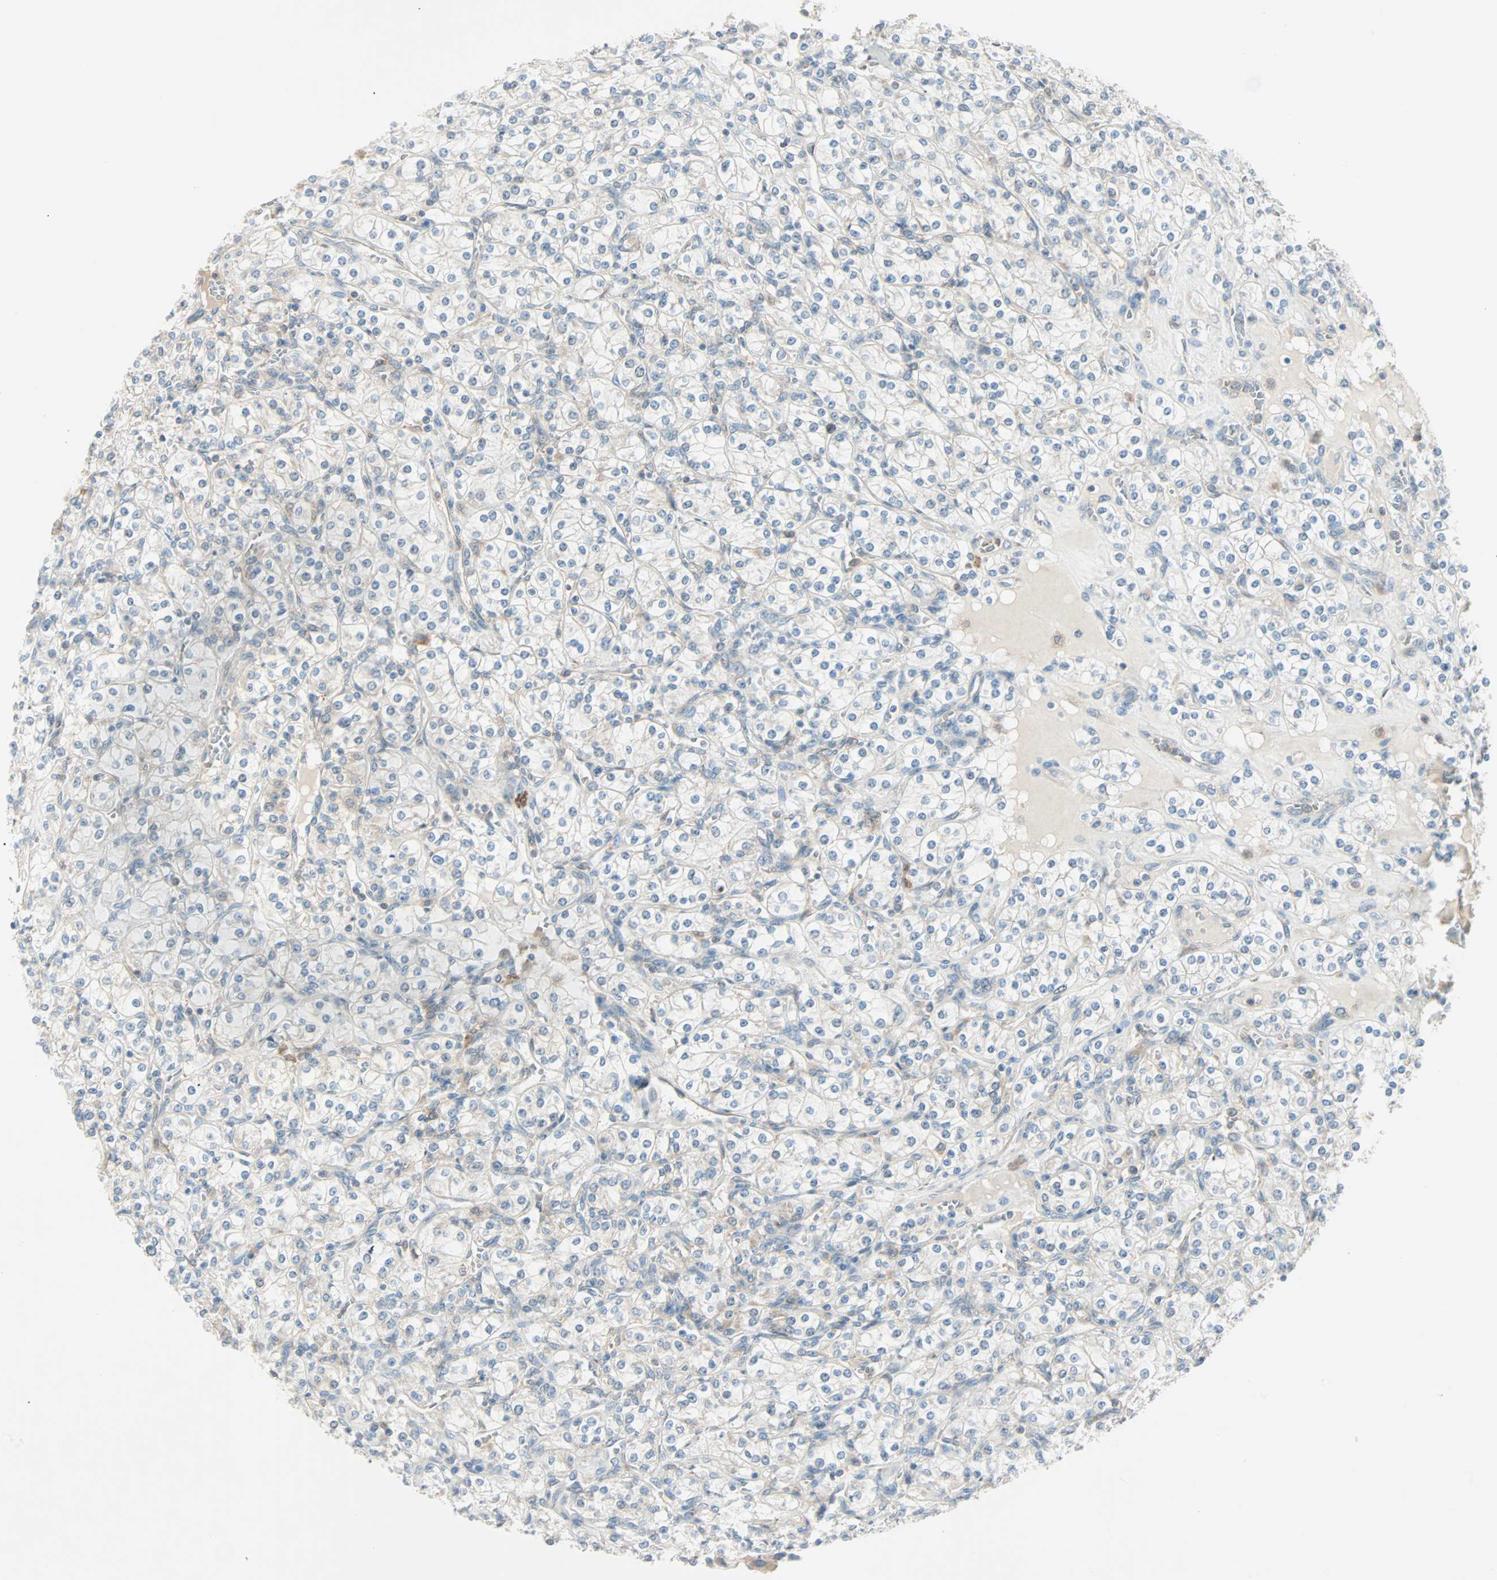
{"staining": {"intensity": "weak", "quantity": "<25%", "location": "cytoplasmic/membranous"}, "tissue": "renal cancer", "cell_type": "Tumor cells", "image_type": "cancer", "snomed": [{"axis": "morphology", "description": "Adenocarcinoma, NOS"}, {"axis": "topography", "description": "Kidney"}], "caption": "An immunohistochemistry image of renal cancer is shown. There is no staining in tumor cells of renal cancer. (Stains: DAB immunohistochemistry (IHC) with hematoxylin counter stain, Microscopy: brightfield microscopy at high magnification).", "gene": "SMIM8", "patient": {"sex": "male", "age": 77}}